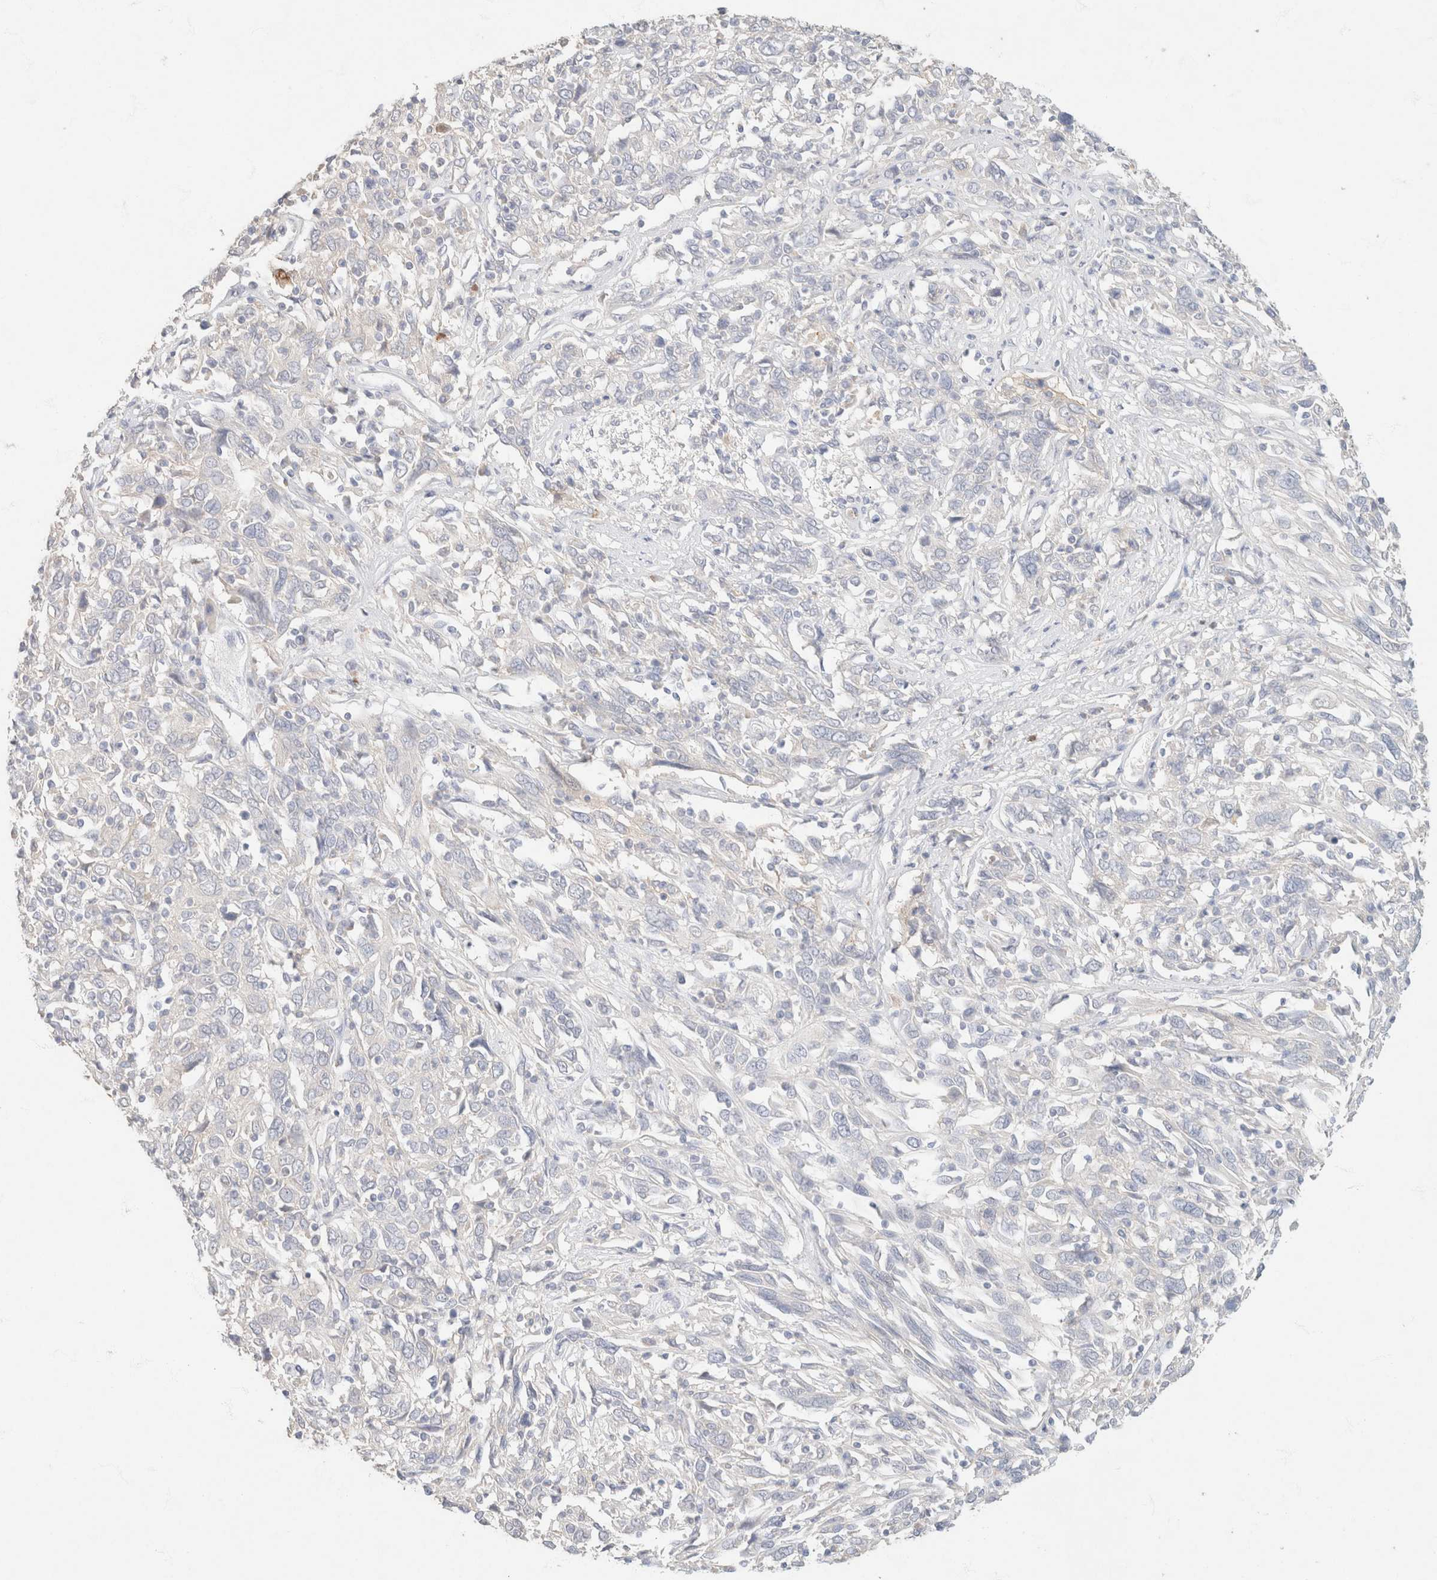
{"staining": {"intensity": "negative", "quantity": "none", "location": "none"}, "tissue": "cervical cancer", "cell_type": "Tumor cells", "image_type": "cancer", "snomed": [{"axis": "morphology", "description": "Squamous cell carcinoma, NOS"}, {"axis": "topography", "description": "Cervix"}], "caption": "Immunohistochemistry of human cervical cancer exhibits no expression in tumor cells.", "gene": "CA12", "patient": {"sex": "female", "age": 46}}